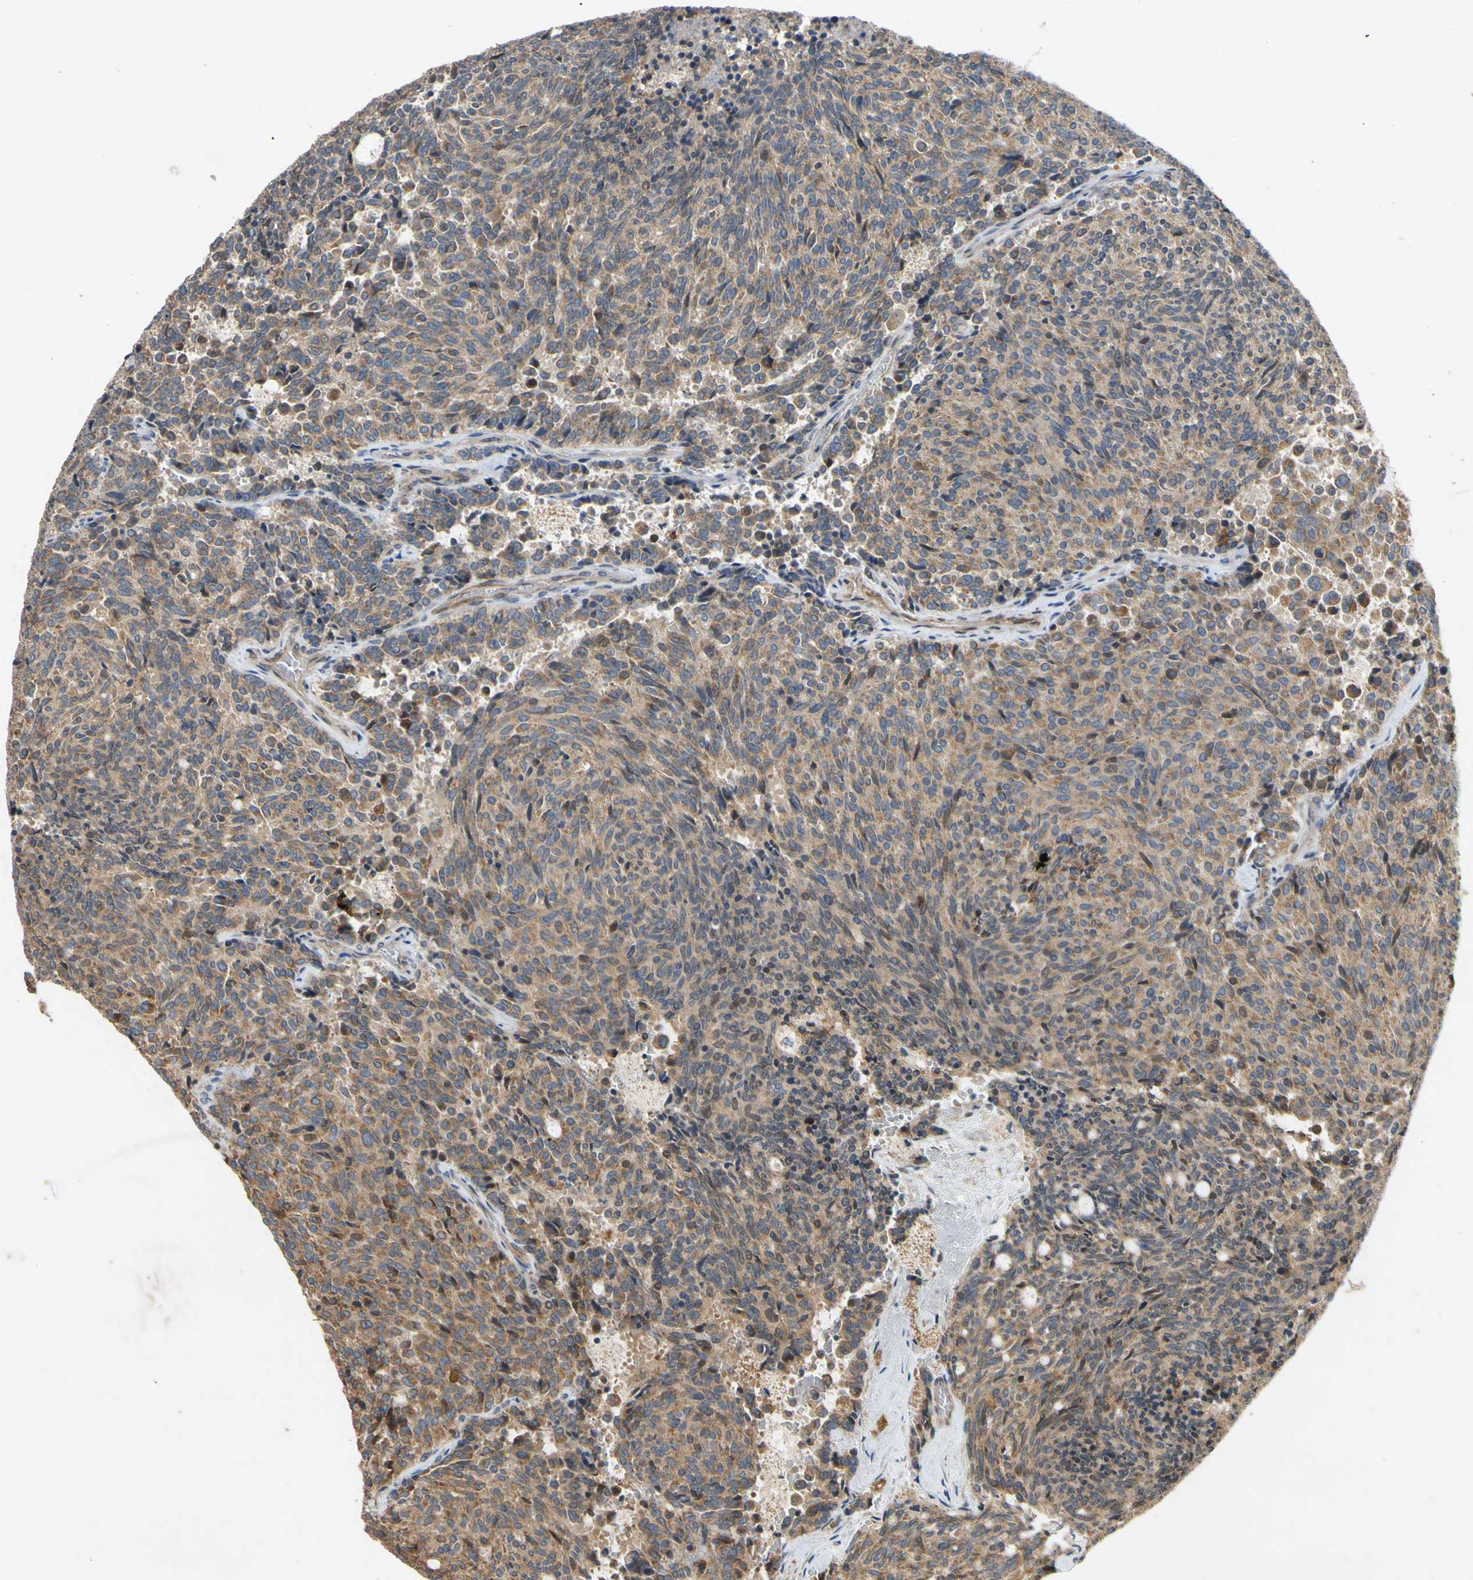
{"staining": {"intensity": "moderate", "quantity": ">75%", "location": "cytoplasmic/membranous"}, "tissue": "carcinoid", "cell_type": "Tumor cells", "image_type": "cancer", "snomed": [{"axis": "morphology", "description": "Carcinoid, malignant, NOS"}, {"axis": "topography", "description": "Pancreas"}], "caption": "This image shows immunohistochemistry (IHC) staining of malignant carcinoid, with medium moderate cytoplasmic/membranous positivity in about >75% of tumor cells.", "gene": "PARD6A", "patient": {"sex": "female", "age": 54}}